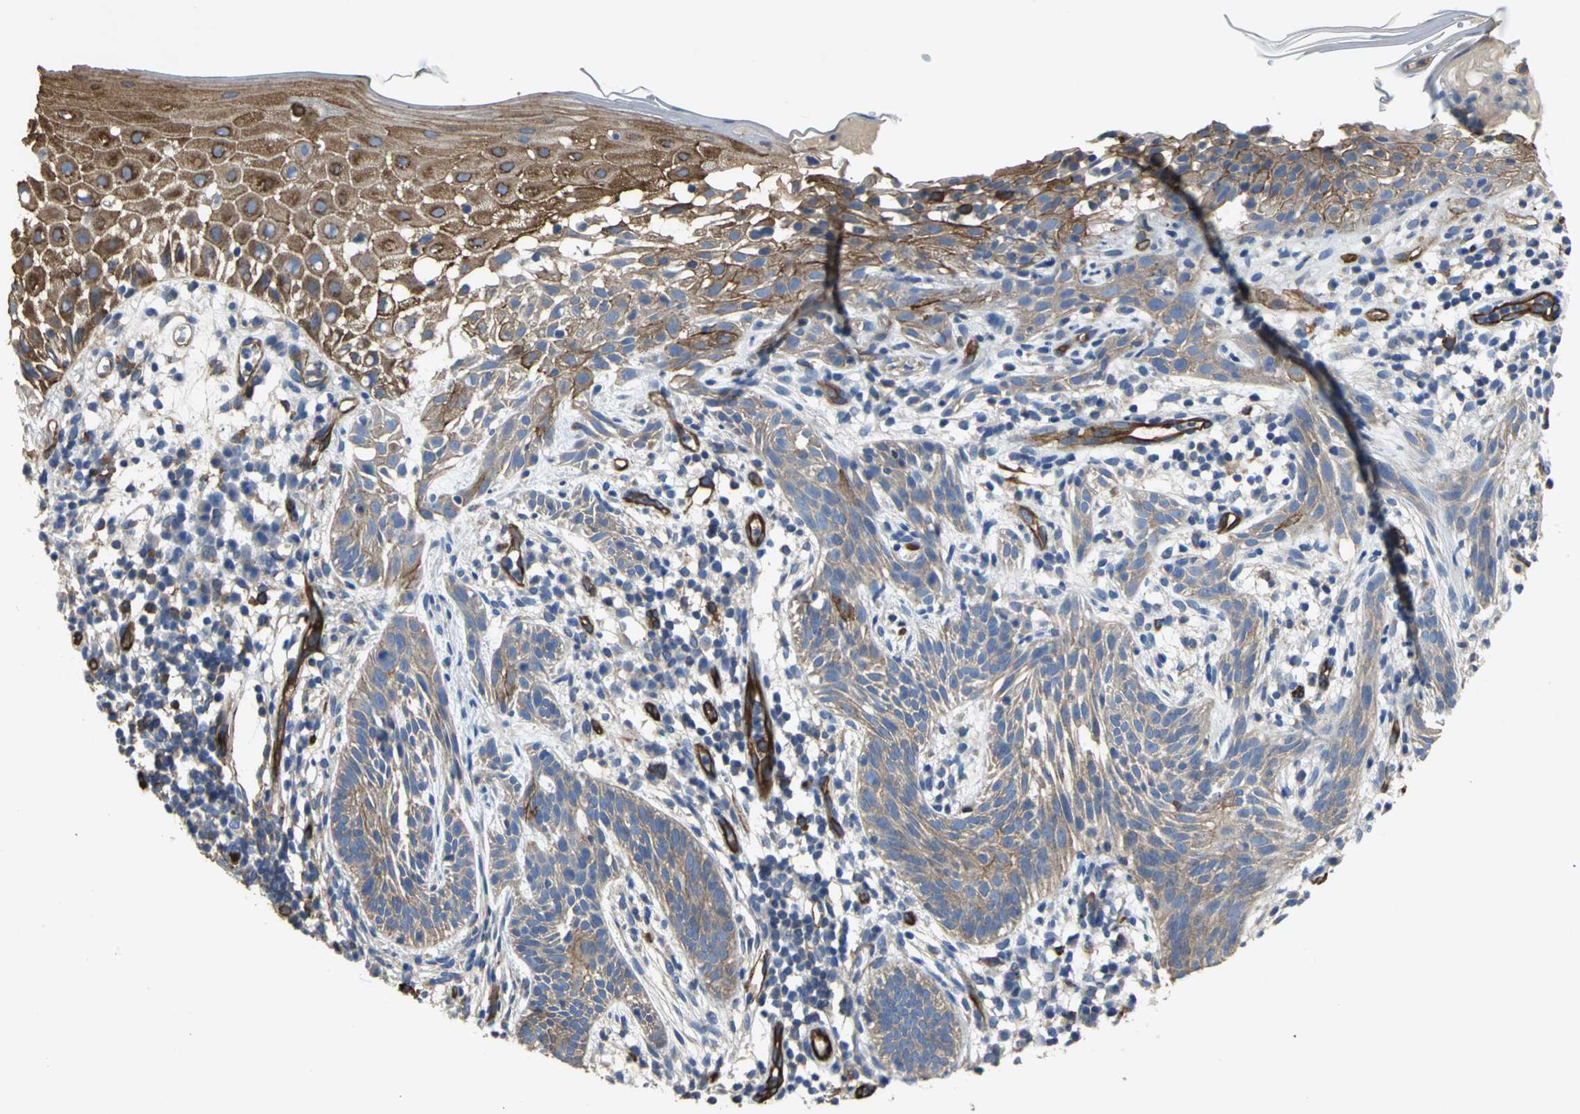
{"staining": {"intensity": "moderate", "quantity": ">75%", "location": "cytoplasmic/membranous"}, "tissue": "skin cancer", "cell_type": "Tumor cells", "image_type": "cancer", "snomed": [{"axis": "morphology", "description": "Normal tissue, NOS"}, {"axis": "morphology", "description": "Basal cell carcinoma"}, {"axis": "topography", "description": "Skin"}], "caption": "This is a micrograph of IHC staining of skin basal cell carcinoma, which shows moderate staining in the cytoplasmic/membranous of tumor cells.", "gene": "FLNB", "patient": {"sex": "female", "age": 69}}